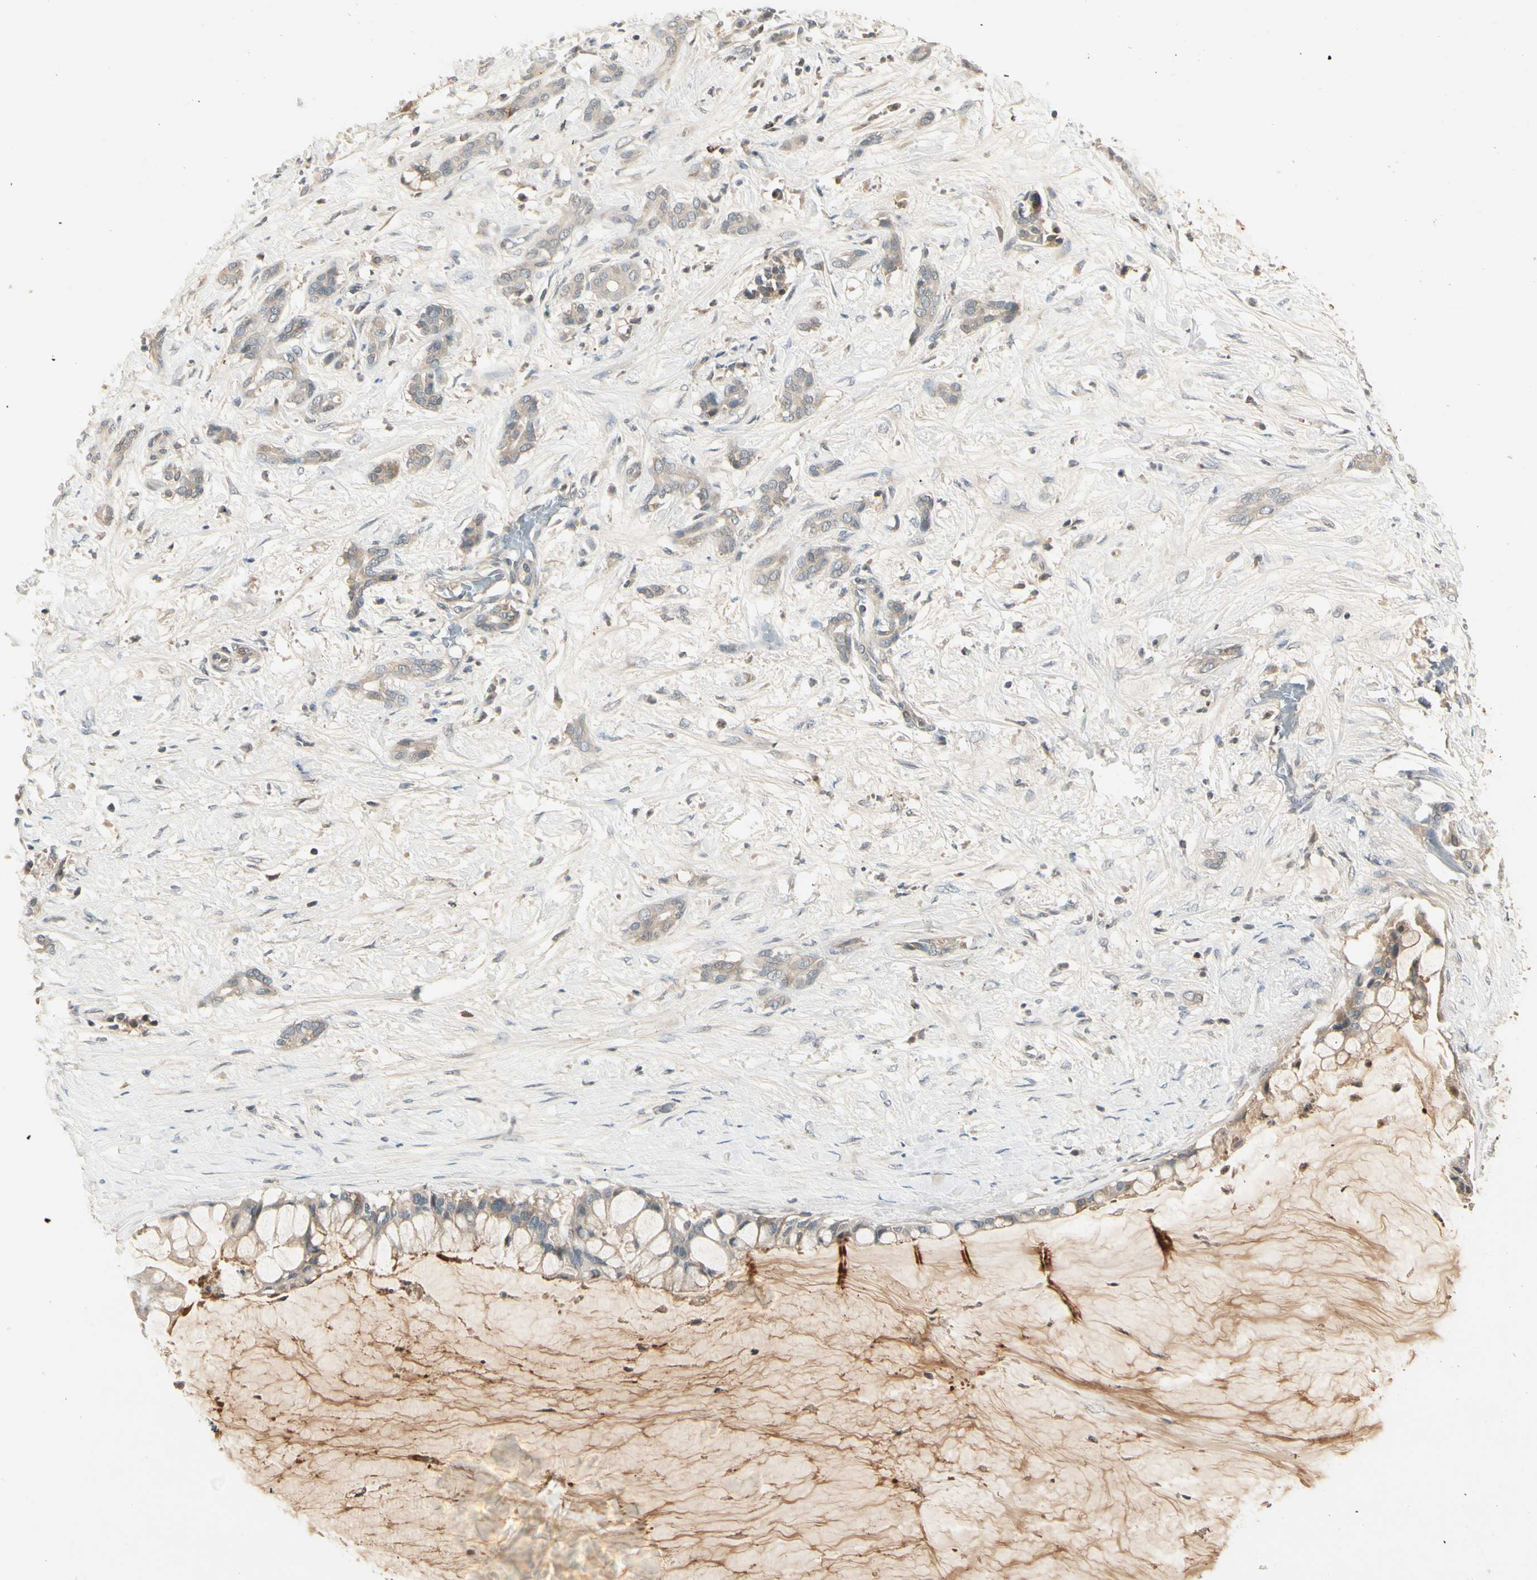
{"staining": {"intensity": "weak", "quantity": "25%-75%", "location": "cytoplasmic/membranous"}, "tissue": "pancreatic cancer", "cell_type": "Tumor cells", "image_type": "cancer", "snomed": [{"axis": "morphology", "description": "Adenocarcinoma, NOS"}, {"axis": "topography", "description": "Pancreas"}], "caption": "IHC of human pancreatic cancer demonstrates low levels of weak cytoplasmic/membranous positivity in about 25%-75% of tumor cells.", "gene": "CCL4", "patient": {"sex": "male", "age": 41}}